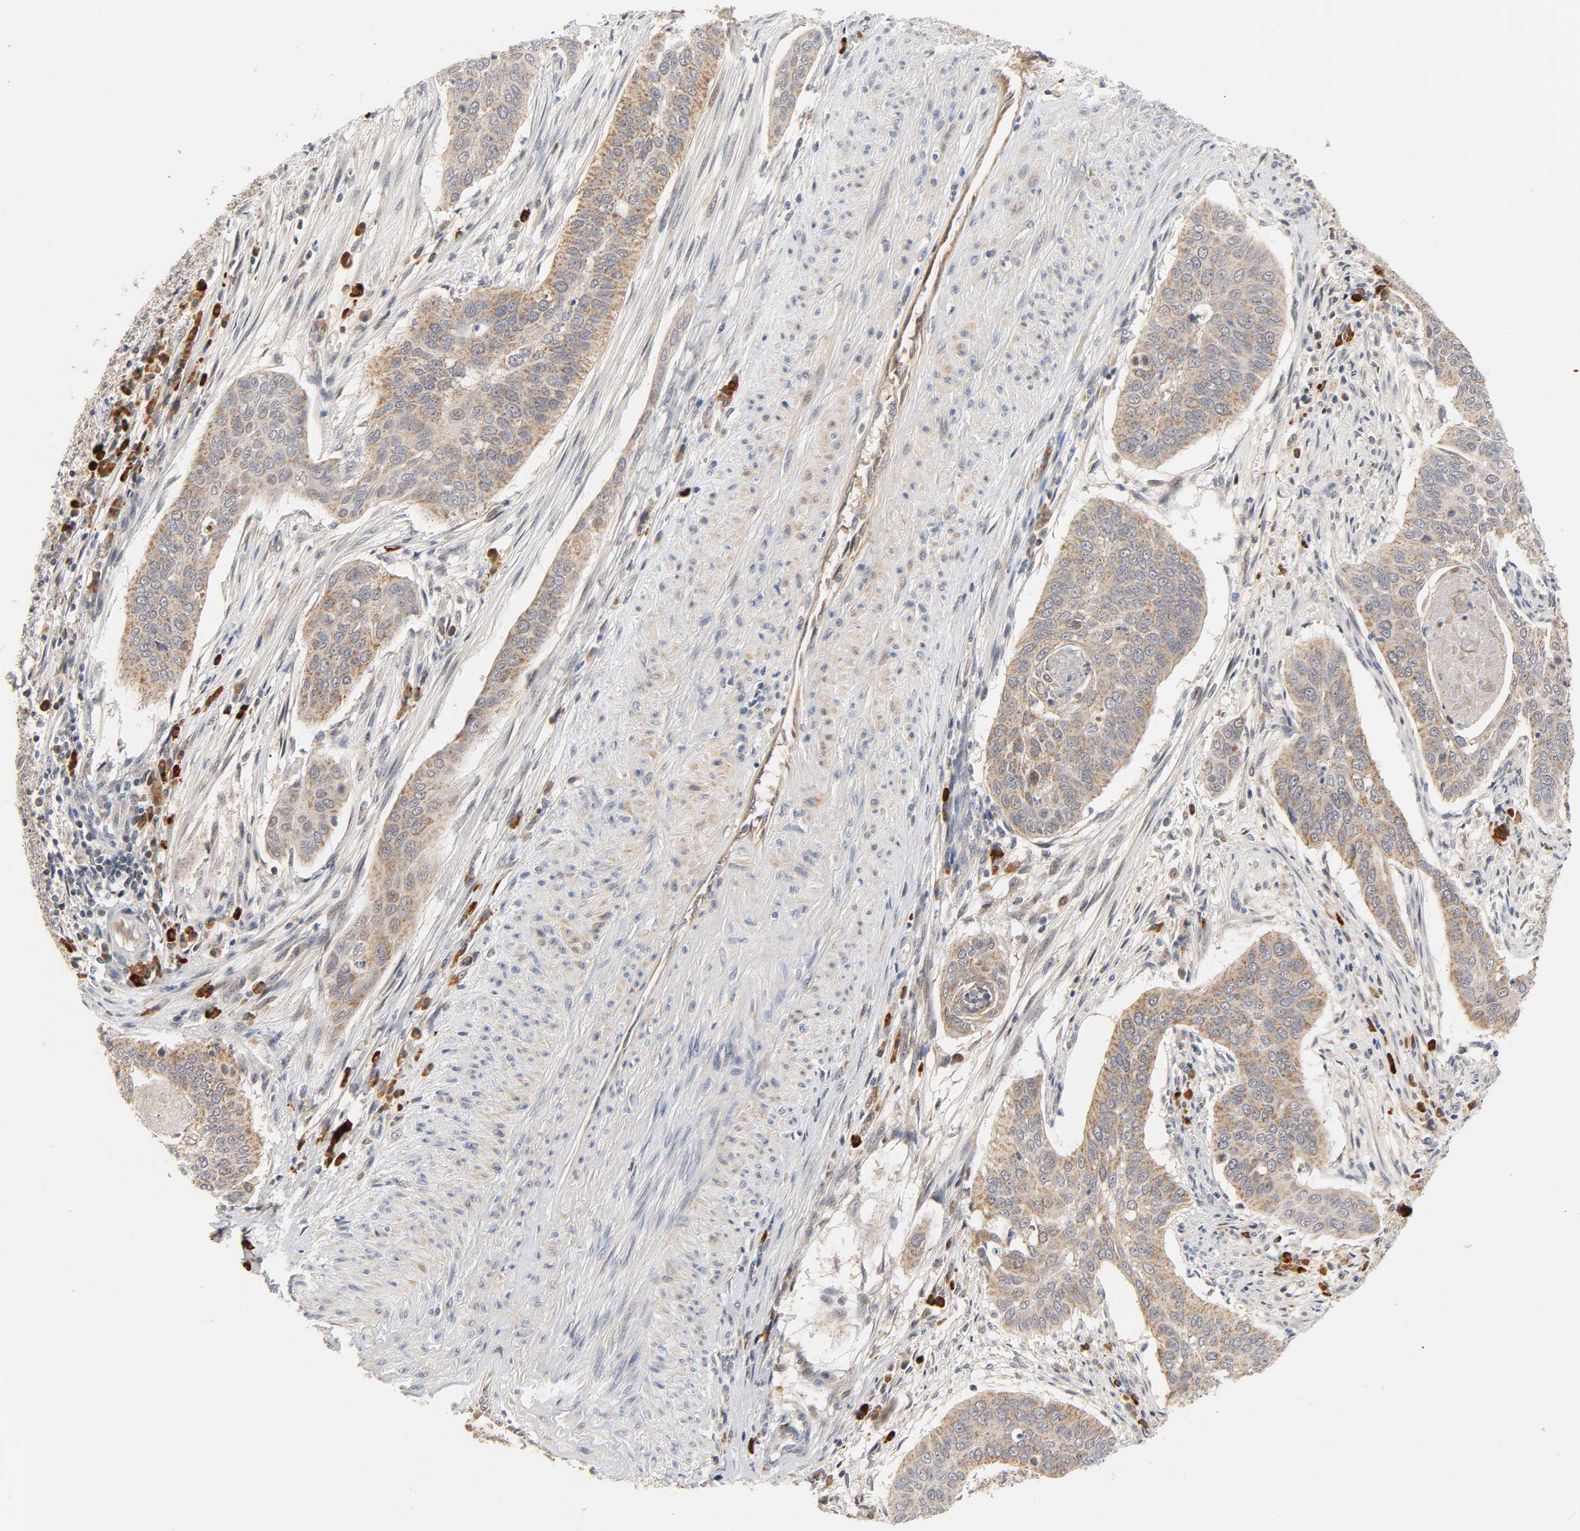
{"staining": {"intensity": "moderate", "quantity": ">75%", "location": "cytoplasmic/membranous"}, "tissue": "cervical cancer", "cell_type": "Tumor cells", "image_type": "cancer", "snomed": [{"axis": "morphology", "description": "Squamous cell carcinoma, NOS"}, {"axis": "topography", "description": "Cervix"}], "caption": "Protein expression analysis of human cervical squamous cell carcinoma reveals moderate cytoplasmic/membranous positivity in approximately >75% of tumor cells.", "gene": "GSTZ1", "patient": {"sex": "female", "age": 39}}